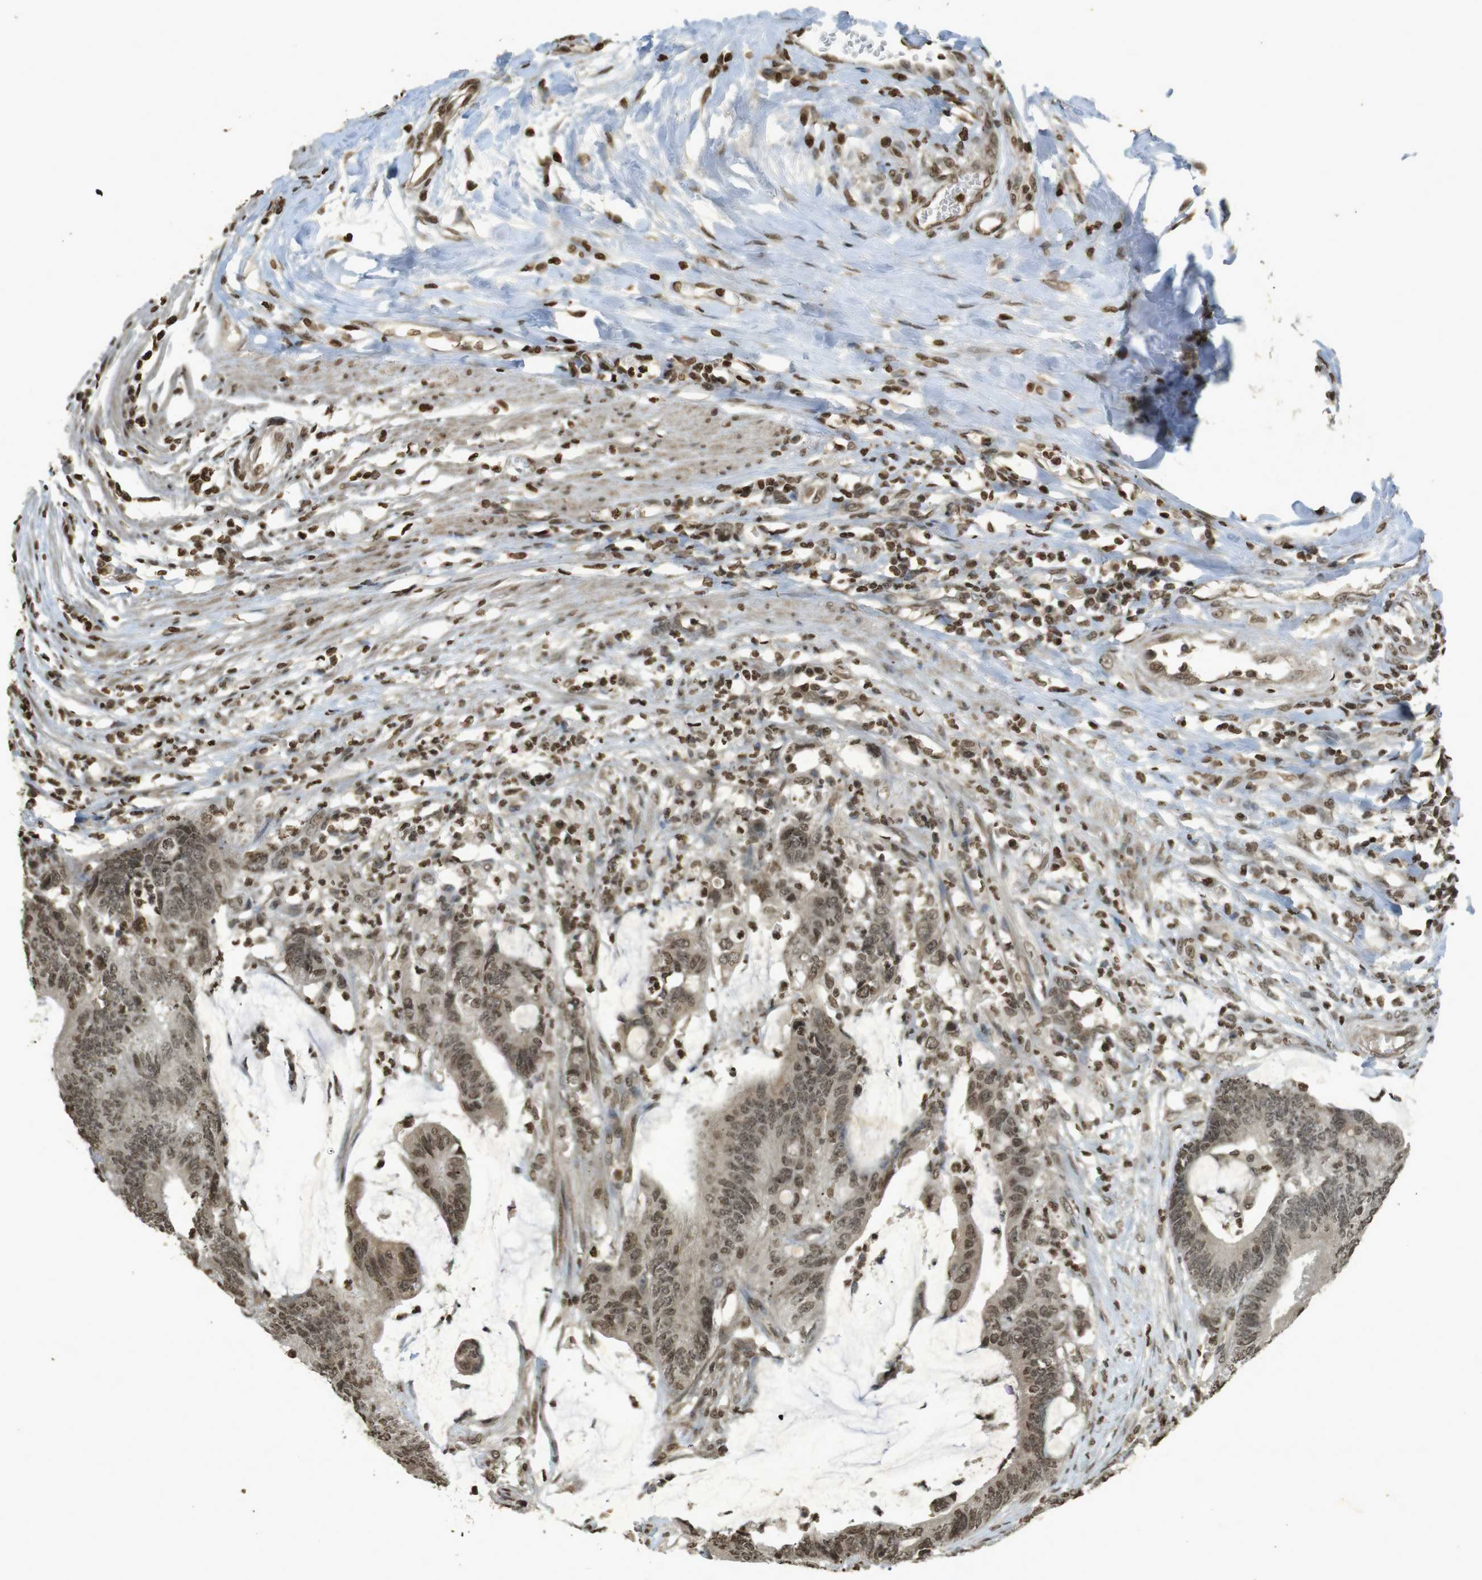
{"staining": {"intensity": "moderate", "quantity": ">75%", "location": "nuclear"}, "tissue": "colorectal cancer", "cell_type": "Tumor cells", "image_type": "cancer", "snomed": [{"axis": "morphology", "description": "Adenocarcinoma, NOS"}, {"axis": "topography", "description": "Rectum"}], "caption": "Immunohistochemistry of human colorectal cancer demonstrates medium levels of moderate nuclear expression in approximately >75% of tumor cells.", "gene": "ORC4", "patient": {"sex": "female", "age": 66}}